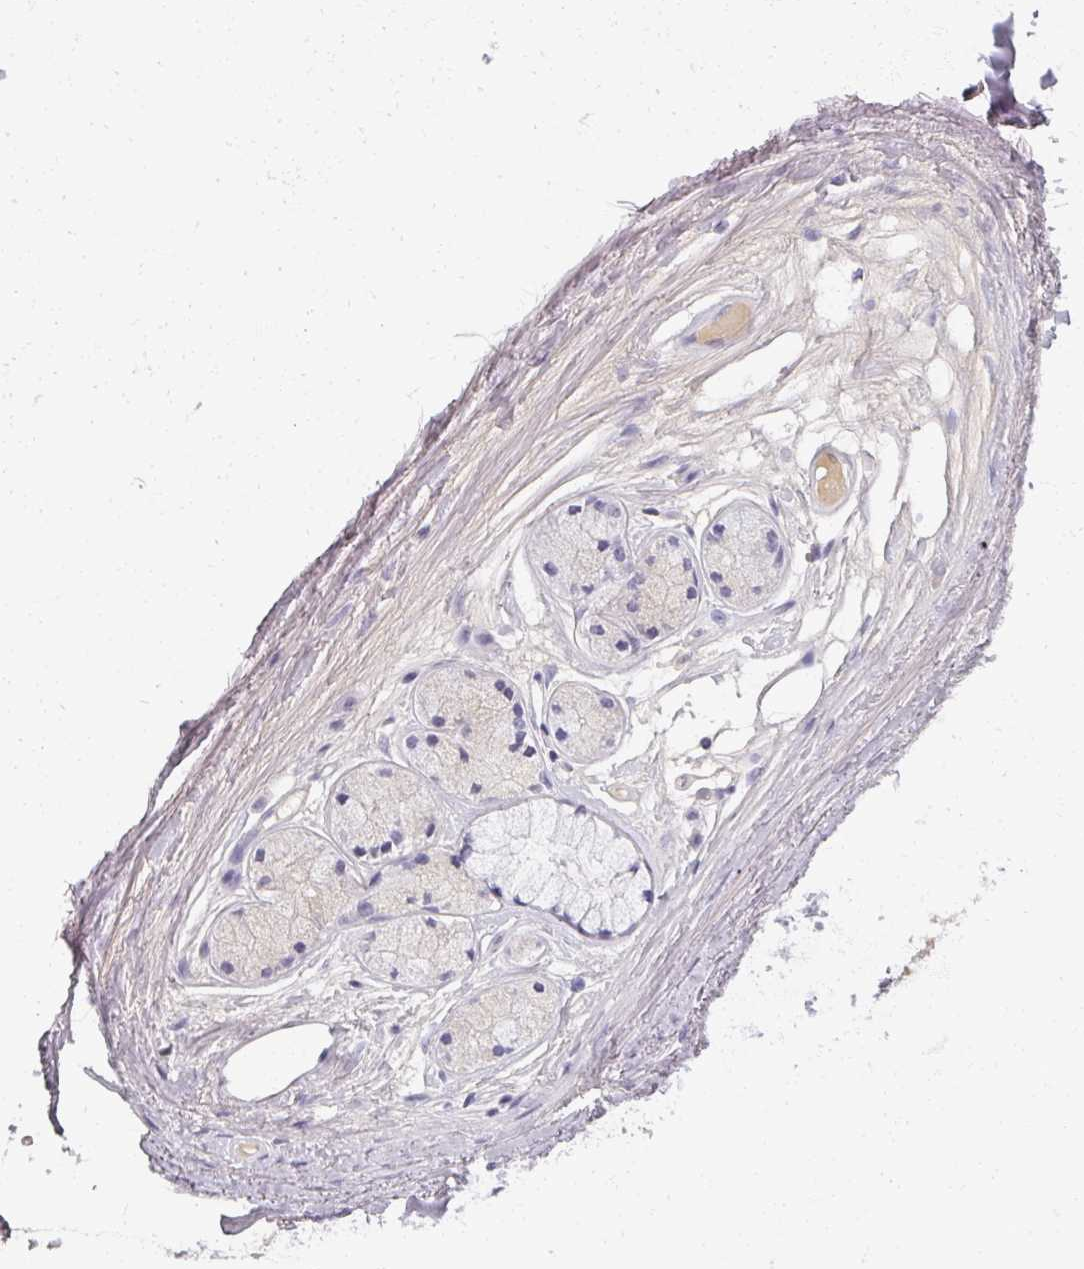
{"staining": {"intensity": "negative", "quantity": "none", "location": "none"}, "tissue": "soft tissue", "cell_type": "Fibroblasts", "image_type": "normal", "snomed": [{"axis": "morphology", "description": "Normal tissue, NOS"}, {"axis": "topography", "description": "Bronchus"}], "caption": "This is an immunohistochemistry photomicrograph of benign human soft tissue. There is no positivity in fibroblasts.", "gene": "REG3A", "patient": {"sex": "male", "age": 70}}